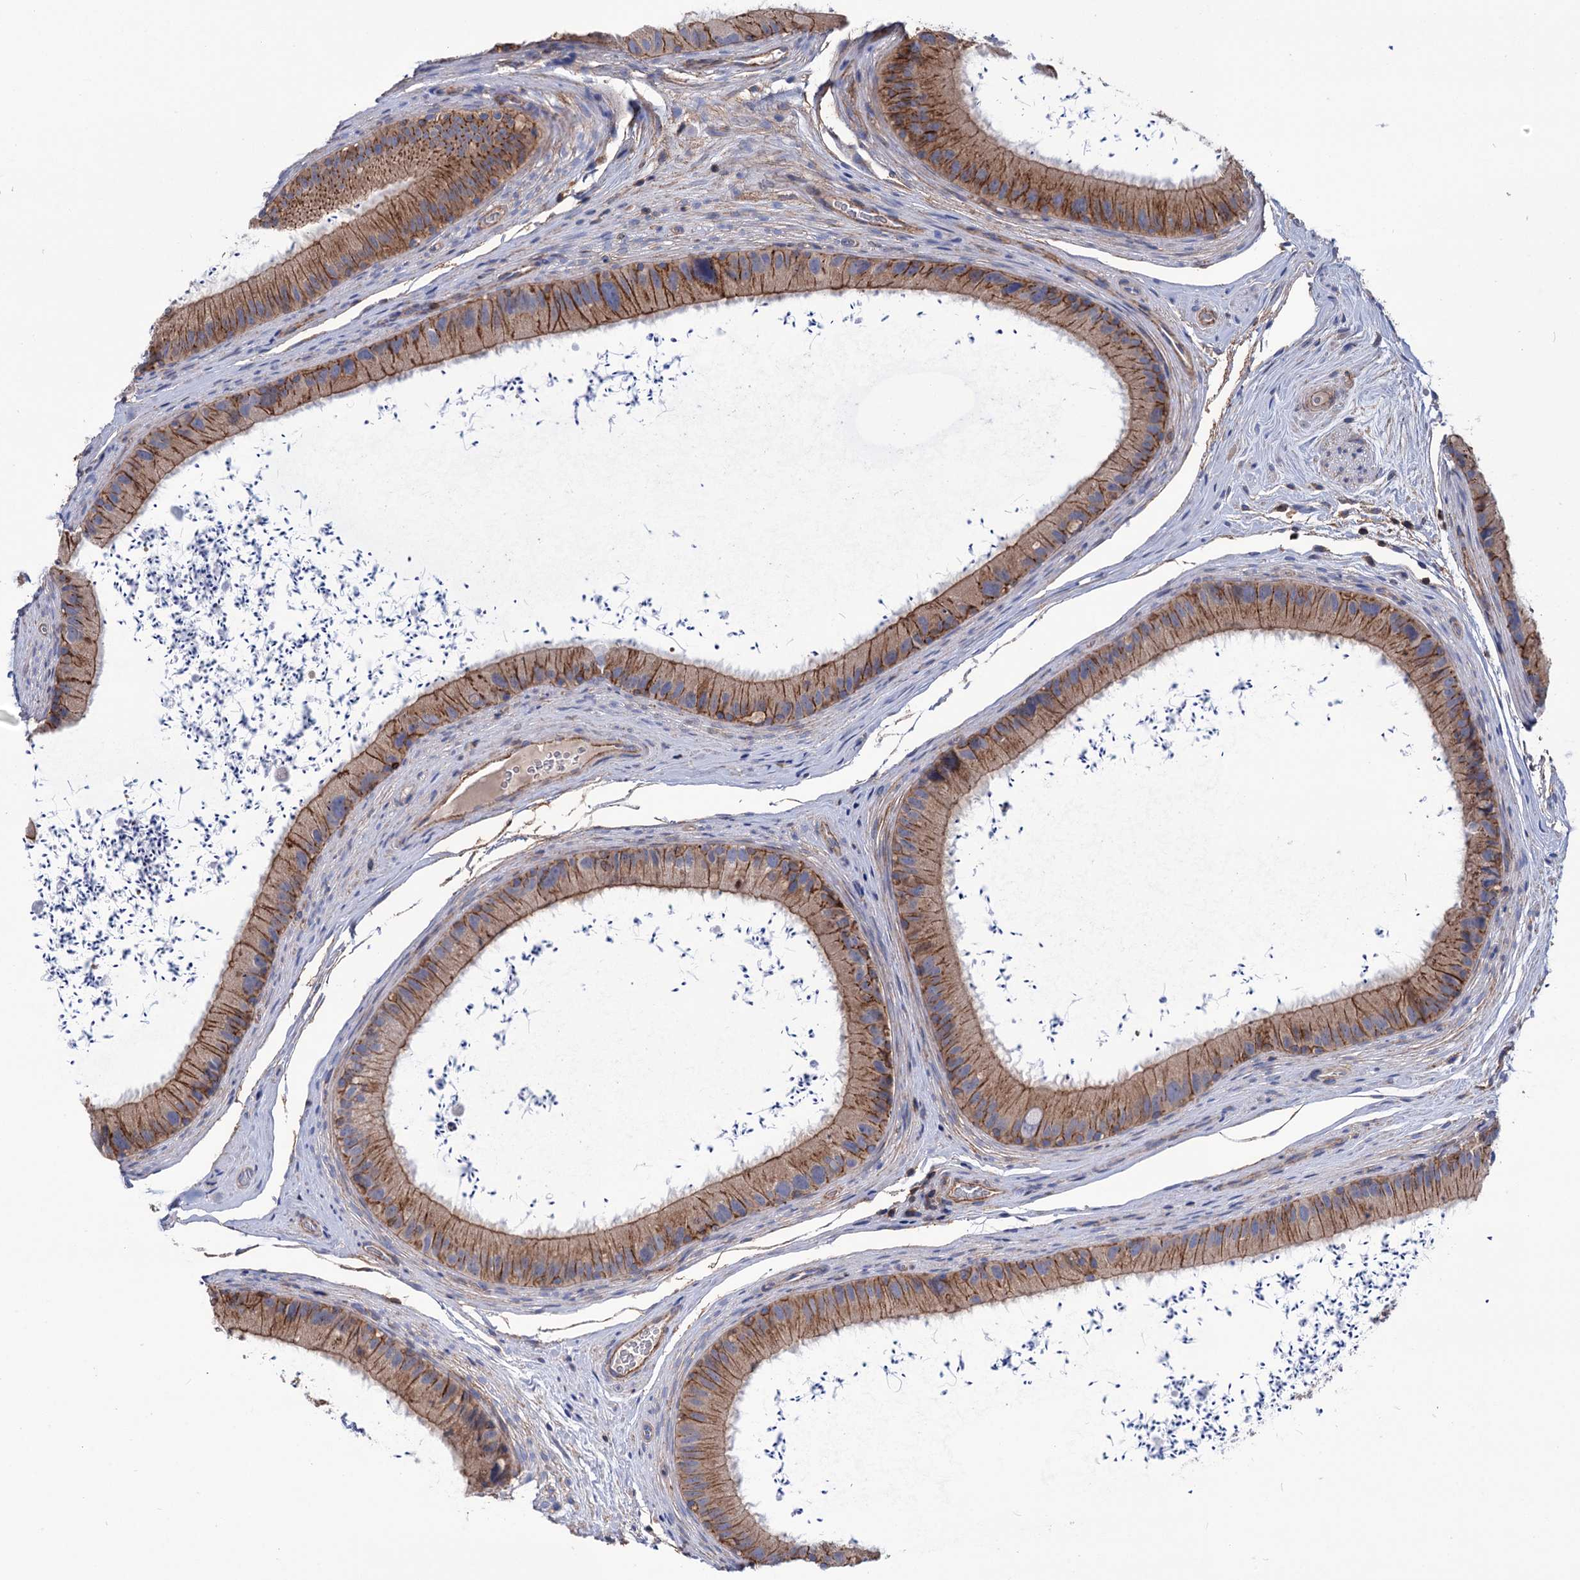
{"staining": {"intensity": "moderate", "quantity": "25%-75%", "location": "cytoplasmic/membranous"}, "tissue": "epididymis", "cell_type": "Glandular cells", "image_type": "normal", "snomed": [{"axis": "morphology", "description": "Normal tissue, NOS"}, {"axis": "topography", "description": "Epididymis, spermatic cord, NOS"}], "caption": "Glandular cells show medium levels of moderate cytoplasmic/membranous staining in approximately 25%-75% of cells in normal epididymis.", "gene": "DEF6", "patient": {"sex": "male", "age": 50}}